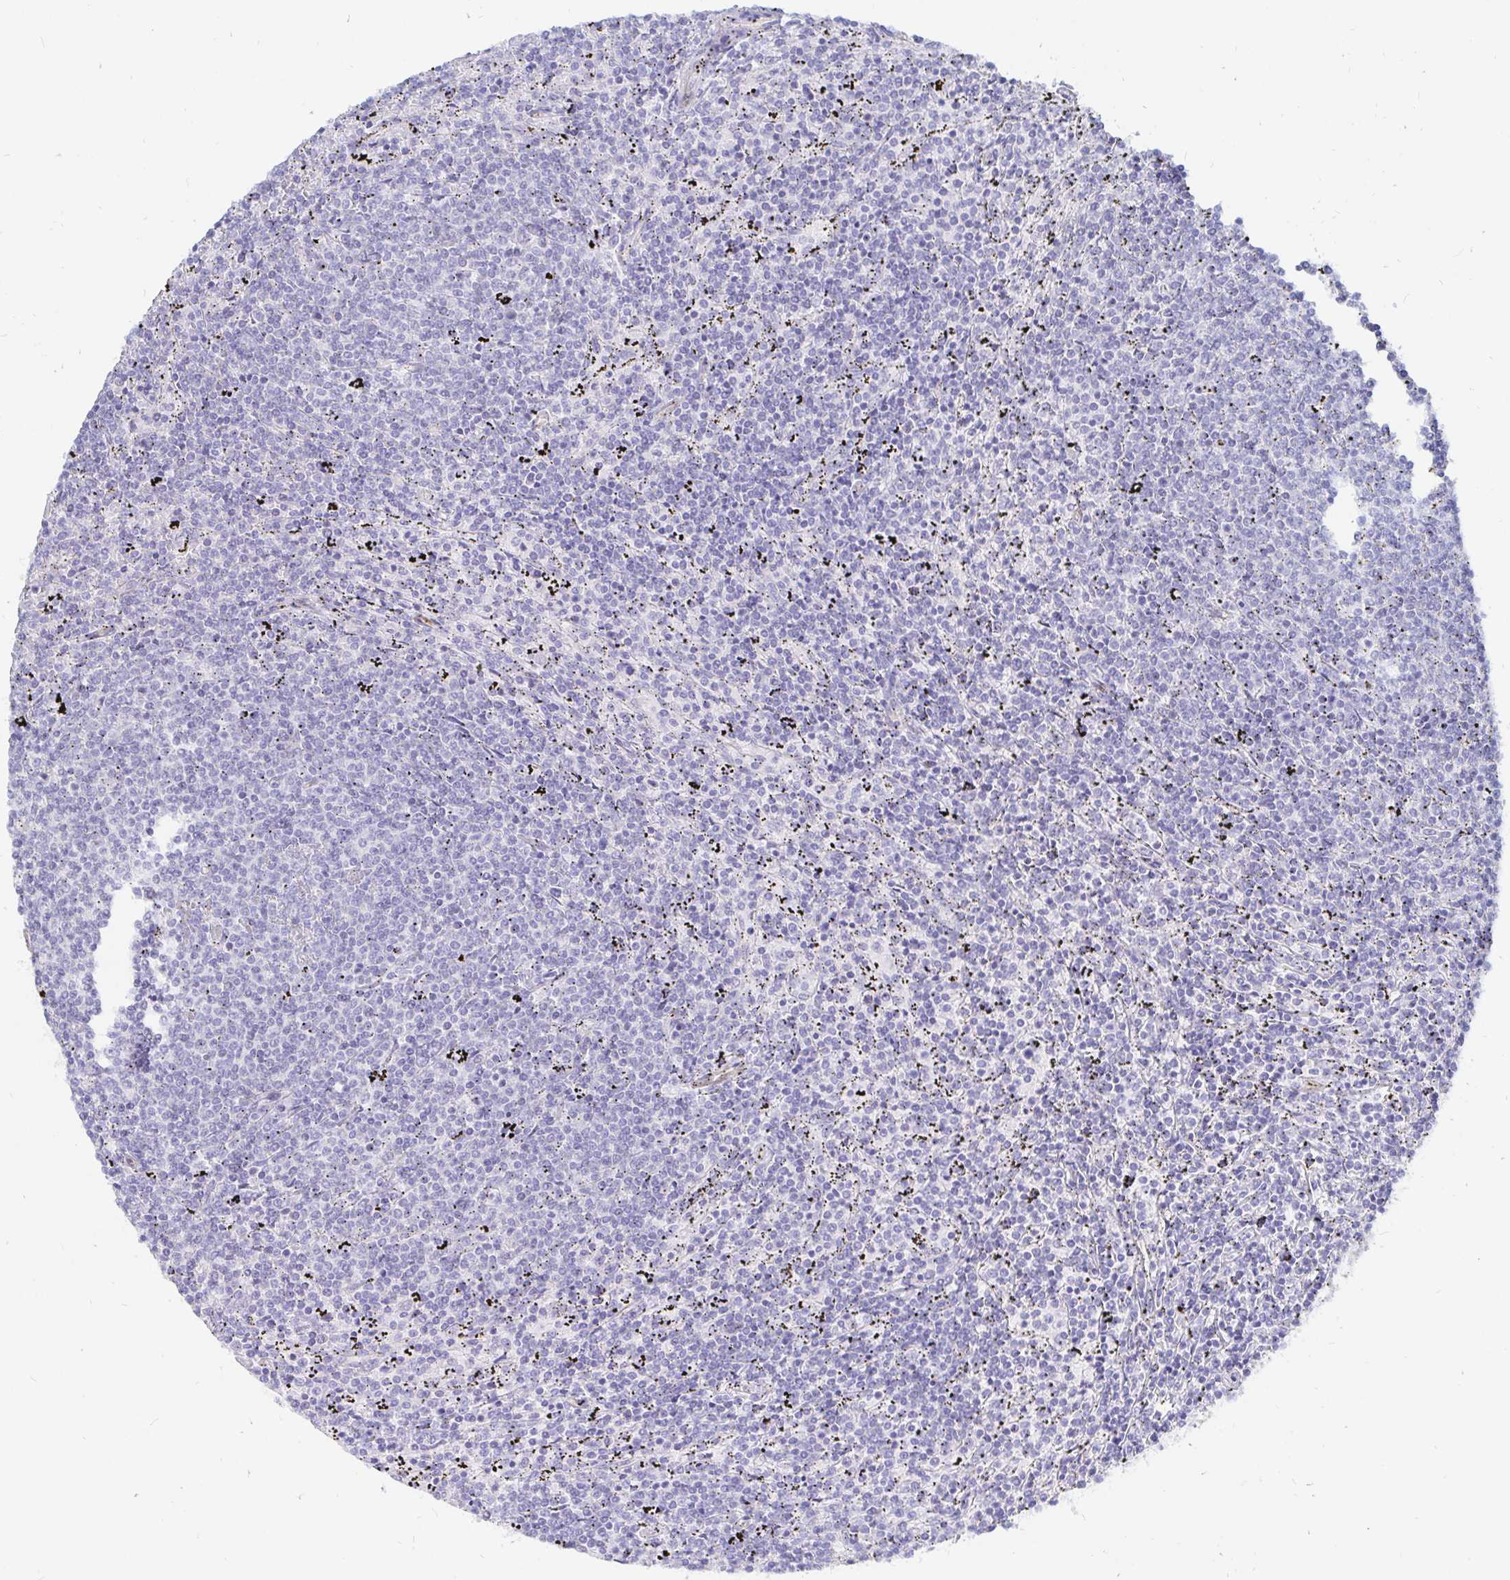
{"staining": {"intensity": "negative", "quantity": "none", "location": "none"}, "tissue": "lymphoma", "cell_type": "Tumor cells", "image_type": "cancer", "snomed": [{"axis": "morphology", "description": "Malignant lymphoma, non-Hodgkin's type, Low grade"}, {"axis": "topography", "description": "Spleen"}], "caption": "IHC photomicrograph of neoplastic tissue: lymphoma stained with DAB (3,3'-diaminobenzidine) exhibits no significant protein expression in tumor cells. (DAB (3,3'-diaminobenzidine) immunohistochemistry with hematoxylin counter stain).", "gene": "COX16", "patient": {"sex": "female", "age": 50}}